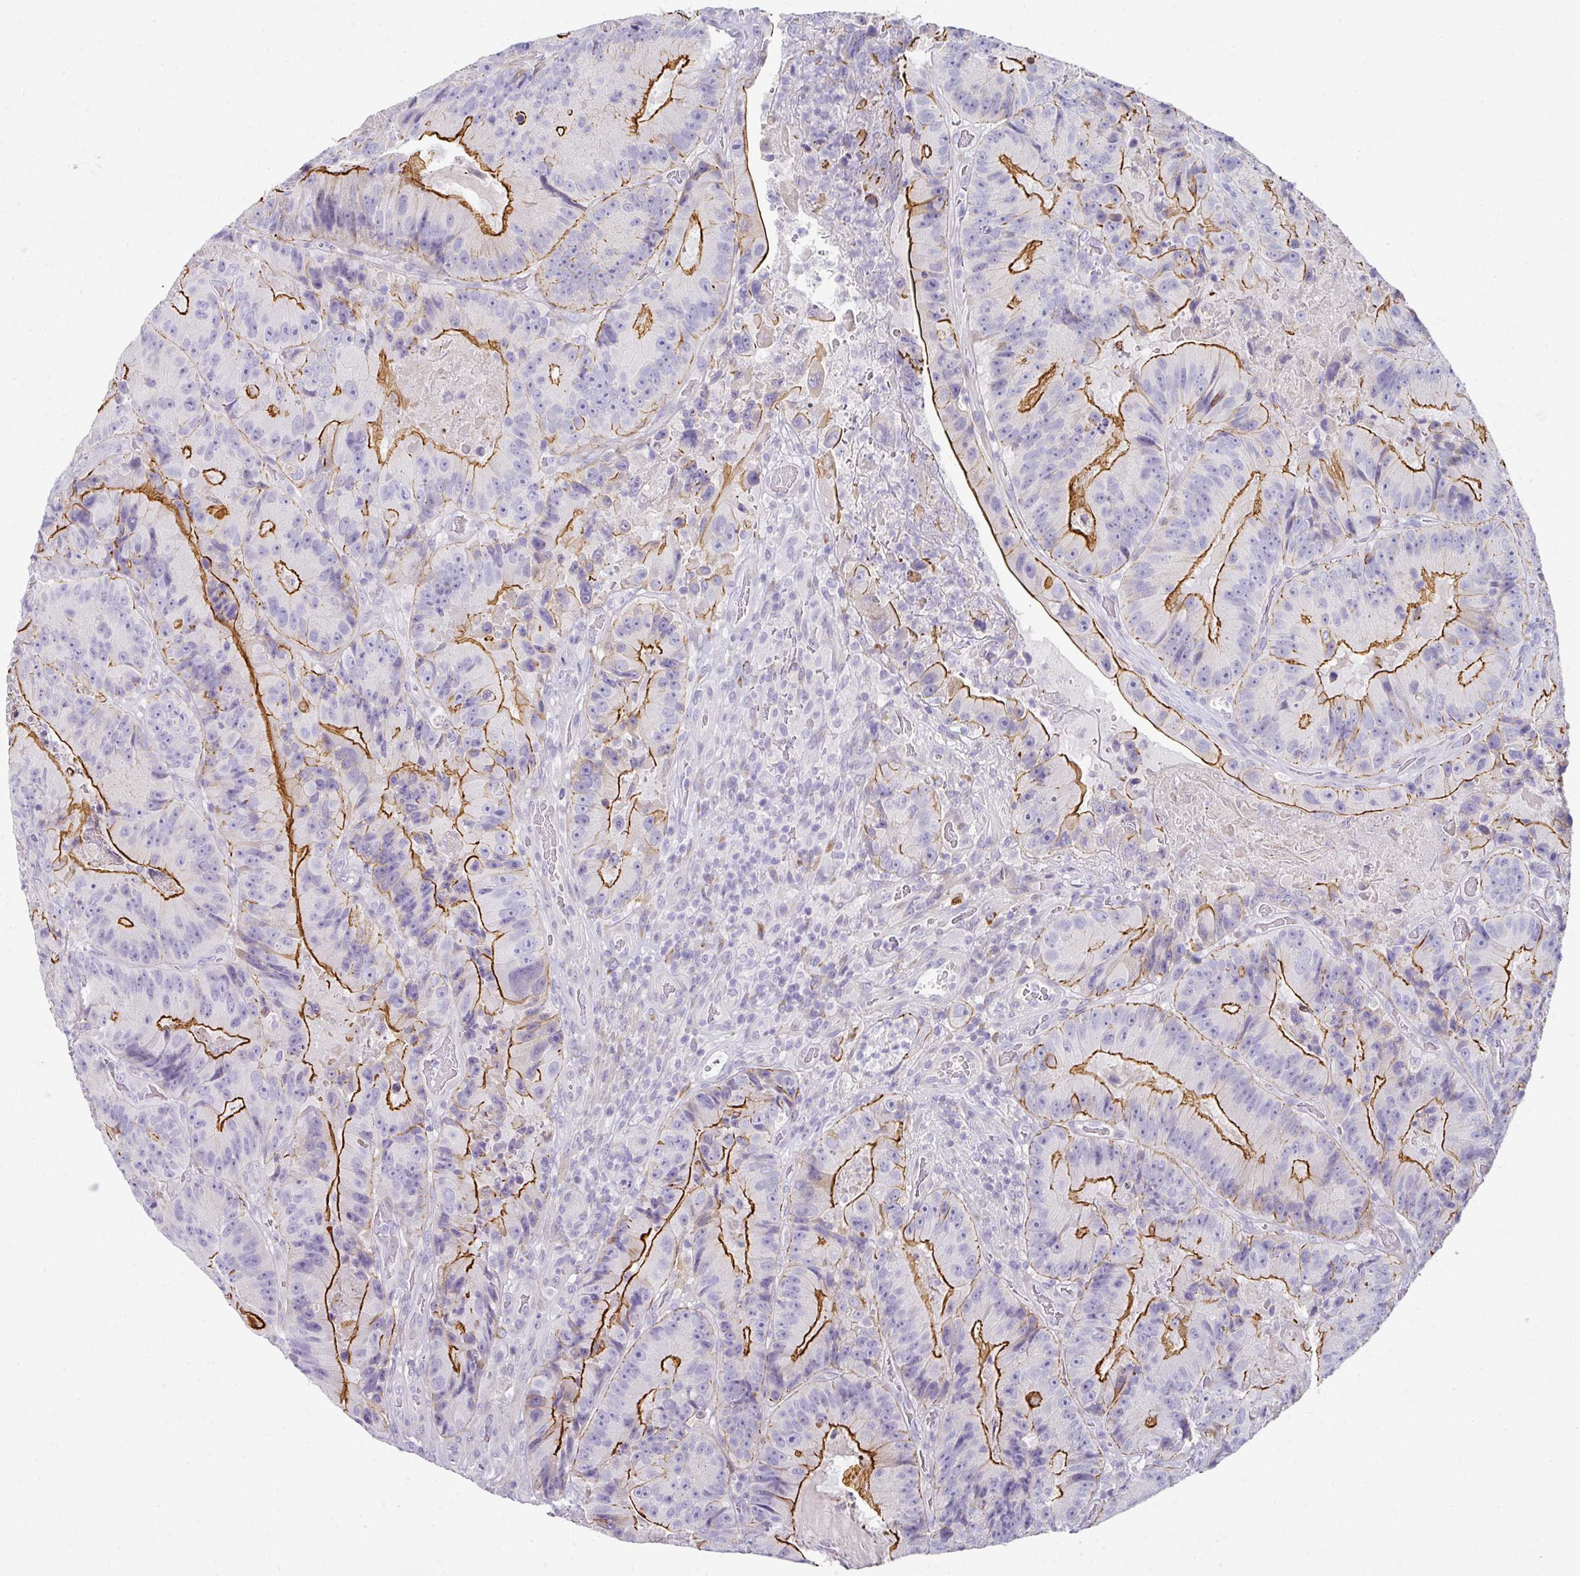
{"staining": {"intensity": "strong", "quantity": "25%-75%", "location": "cytoplasmic/membranous"}, "tissue": "colorectal cancer", "cell_type": "Tumor cells", "image_type": "cancer", "snomed": [{"axis": "morphology", "description": "Adenocarcinoma, NOS"}, {"axis": "topography", "description": "Colon"}], "caption": "The image exhibits immunohistochemical staining of colorectal cancer. There is strong cytoplasmic/membranous positivity is present in approximately 25%-75% of tumor cells.", "gene": "ANKRD29", "patient": {"sex": "female", "age": 86}}